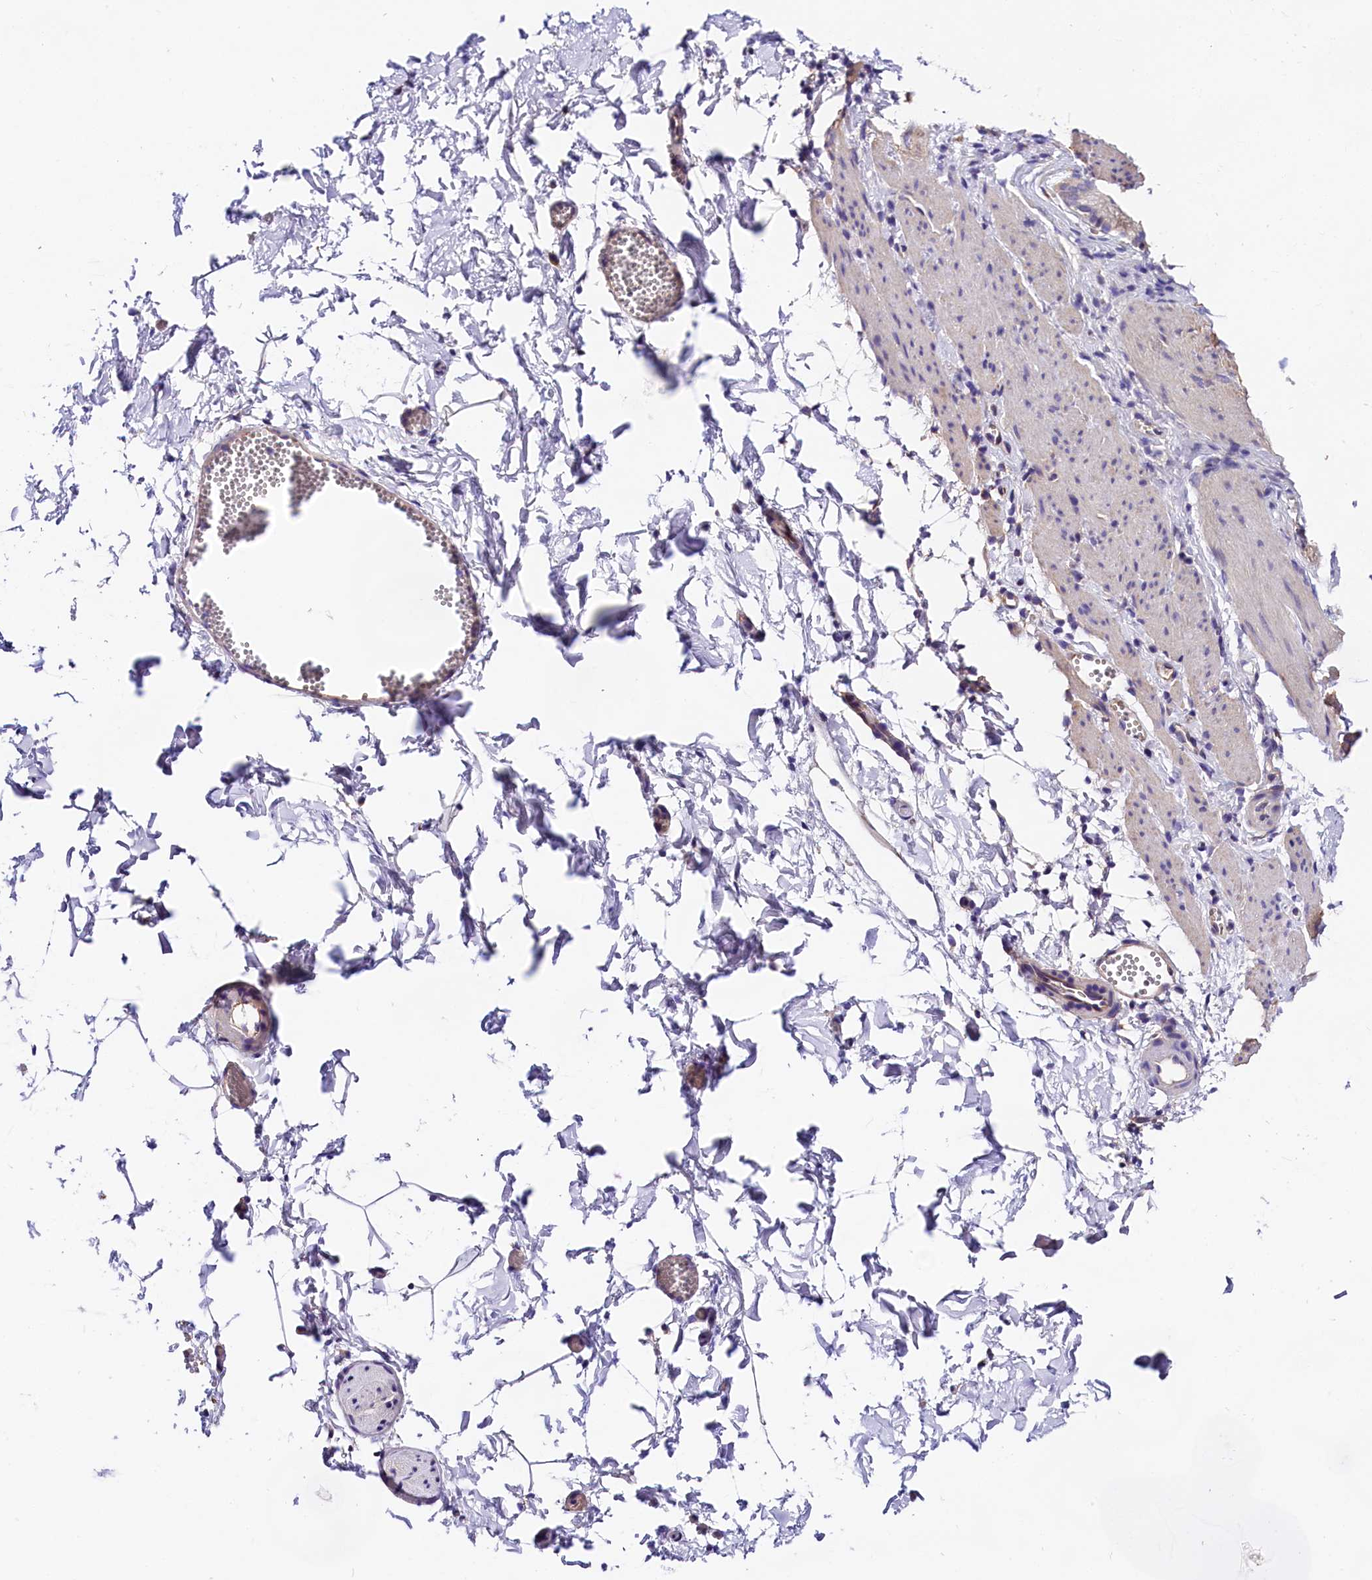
{"staining": {"intensity": "negative", "quantity": "none", "location": "none"}, "tissue": "adipose tissue", "cell_type": "Adipocytes", "image_type": "normal", "snomed": [{"axis": "morphology", "description": "Normal tissue, NOS"}, {"axis": "topography", "description": "Gallbladder"}, {"axis": "topography", "description": "Peripheral nerve tissue"}], "caption": "Immunohistochemistry image of unremarkable adipose tissue: human adipose tissue stained with DAB shows no significant protein staining in adipocytes.", "gene": "OAS3", "patient": {"sex": "male", "age": 38}}